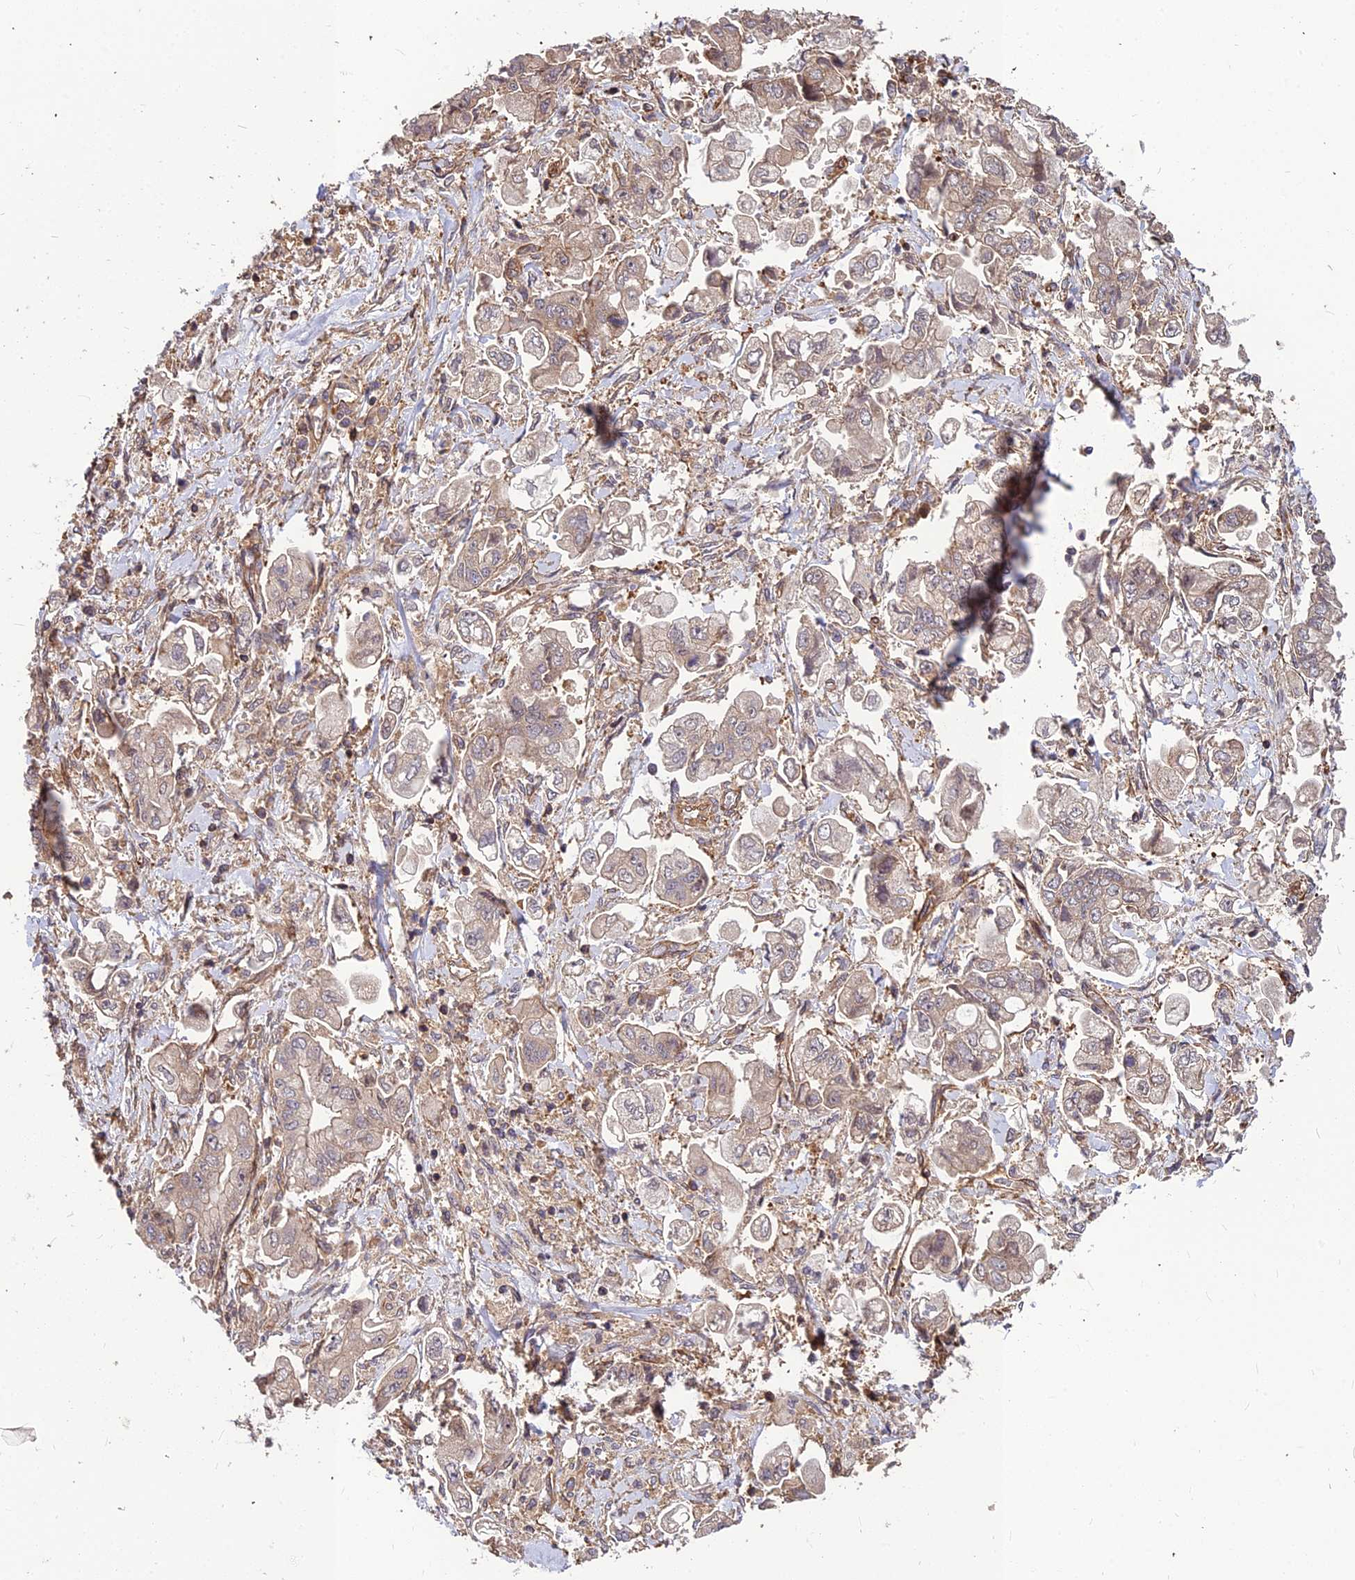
{"staining": {"intensity": "weak", "quantity": "<25%", "location": "cytoplasmic/membranous"}, "tissue": "stomach cancer", "cell_type": "Tumor cells", "image_type": "cancer", "snomed": [{"axis": "morphology", "description": "Adenocarcinoma, NOS"}, {"axis": "topography", "description": "Stomach"}], "caption": "Protein analysis of stomach cancer shows no significant expression in tumor cells.", "gene": "ZNF467", "patient": {"sex": "male", "age": 62}}